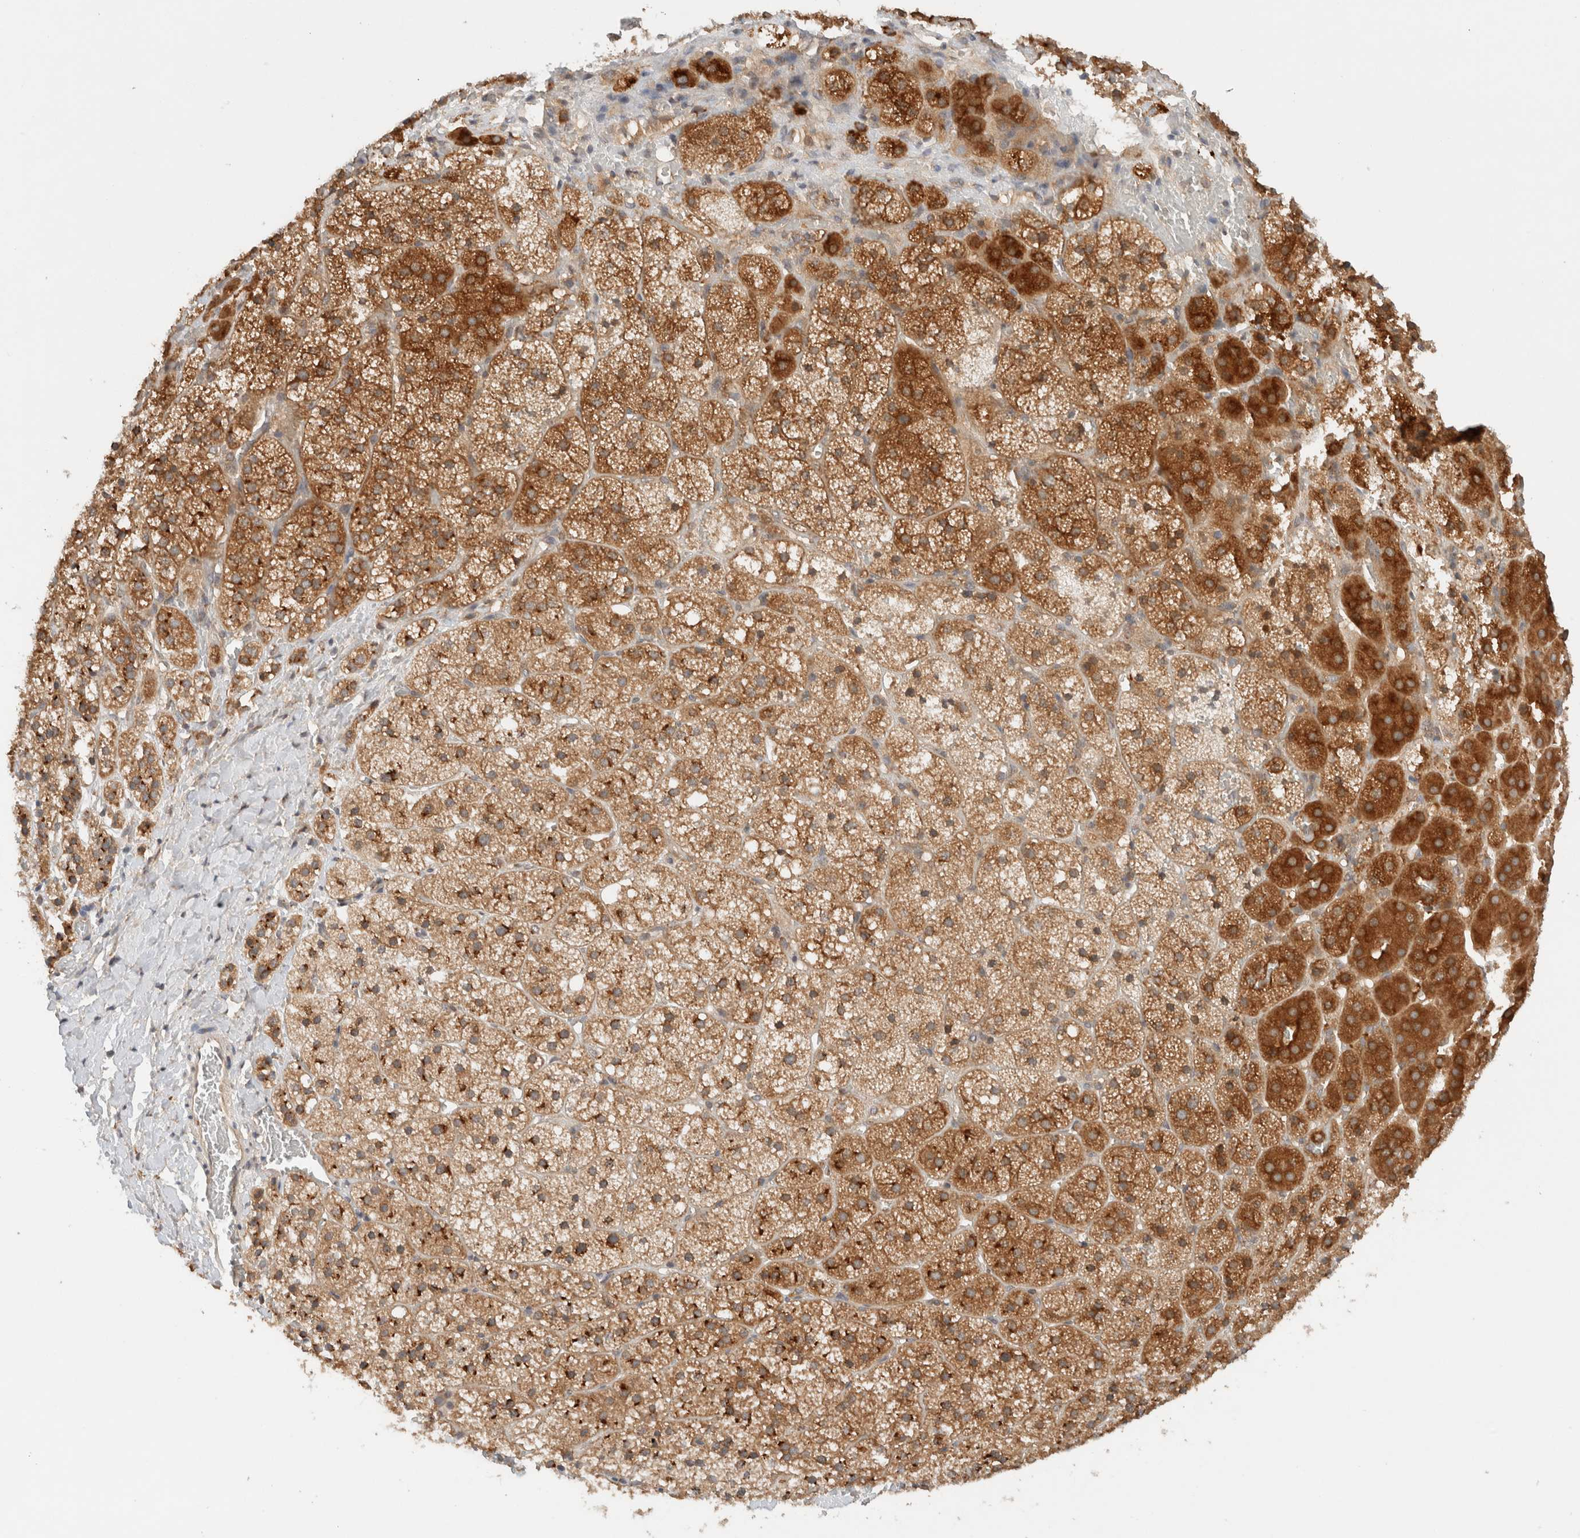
{"staining": {"intensity": "strong", "quantity": ">75%", "location": "cytoplasmic/membranous"}, "tissue": "adrenal gland", "cell_type": "Glandular cells", "image_type": "normal", "snomed": [{"axis": "morphology", "description": "Normal tissue, NOS"}, {"axis": "topography", "description": "Adrenal gland"}], "caption": "Strong cytoplasmic/membranous positivity for a protein is identified in about >75% of glandular cells of unremarkable adrenal gland using immunohistochemistry (IHC).", "gene": "ARFGEF2", "patient": {"sex": "female", "age": 44}}